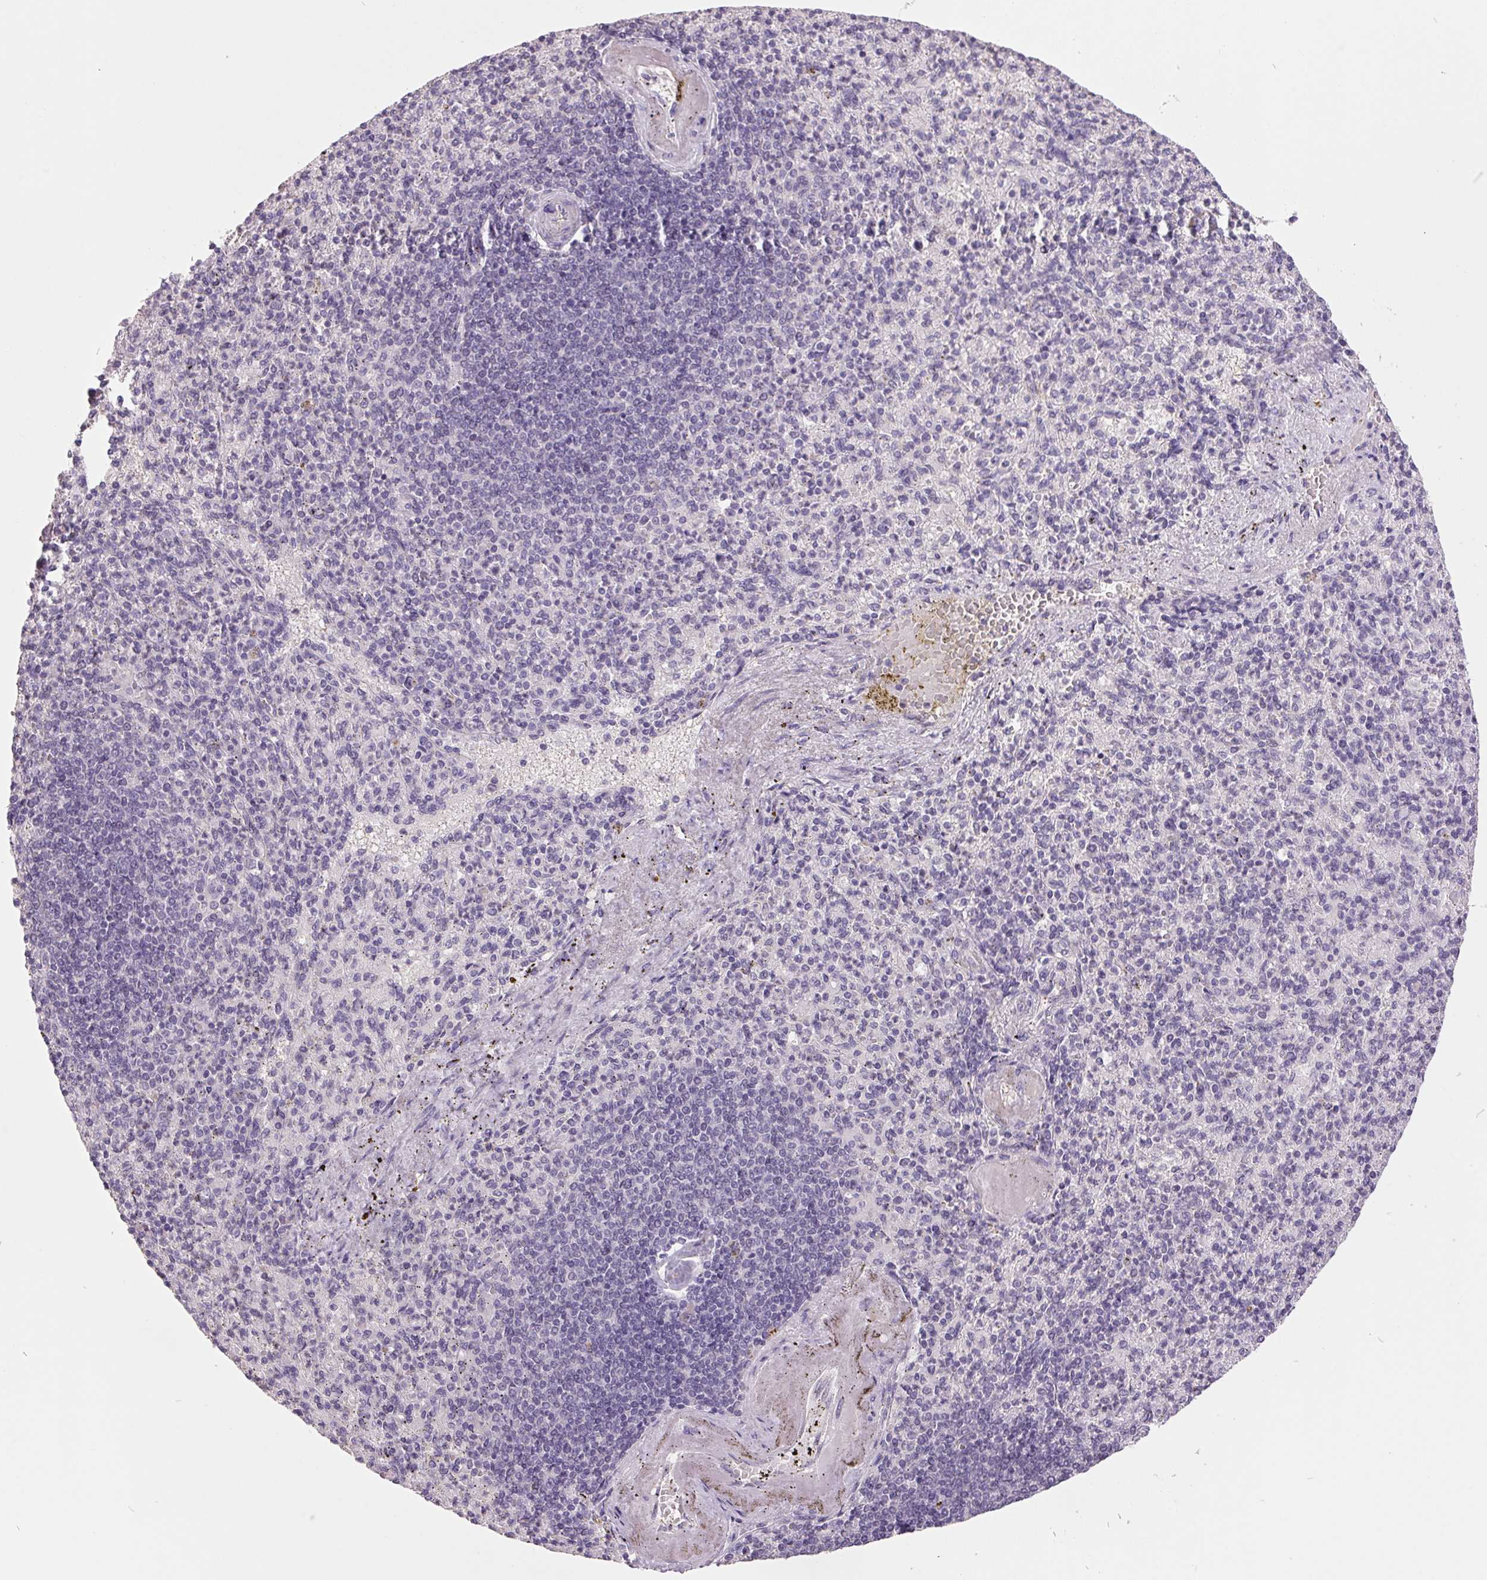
{"staining": {"intensity": "negative", "quantity": "none", "location": "none"}, "tissue": "spleen", "cell_type": "Cells in red pulp", "image_type": "normal", "snomed": [{"axis": "morphology", "description": "Normal tissue, NOS"}, {"axis": "topography", "description": "Spleen"}], "caption": "Immunohistochemical staining of unremarkable spleen exhibits no significant expression in cells in red pulp.", "gene": "C2orf16", "patient": {"sex": "female", "age": 74}}